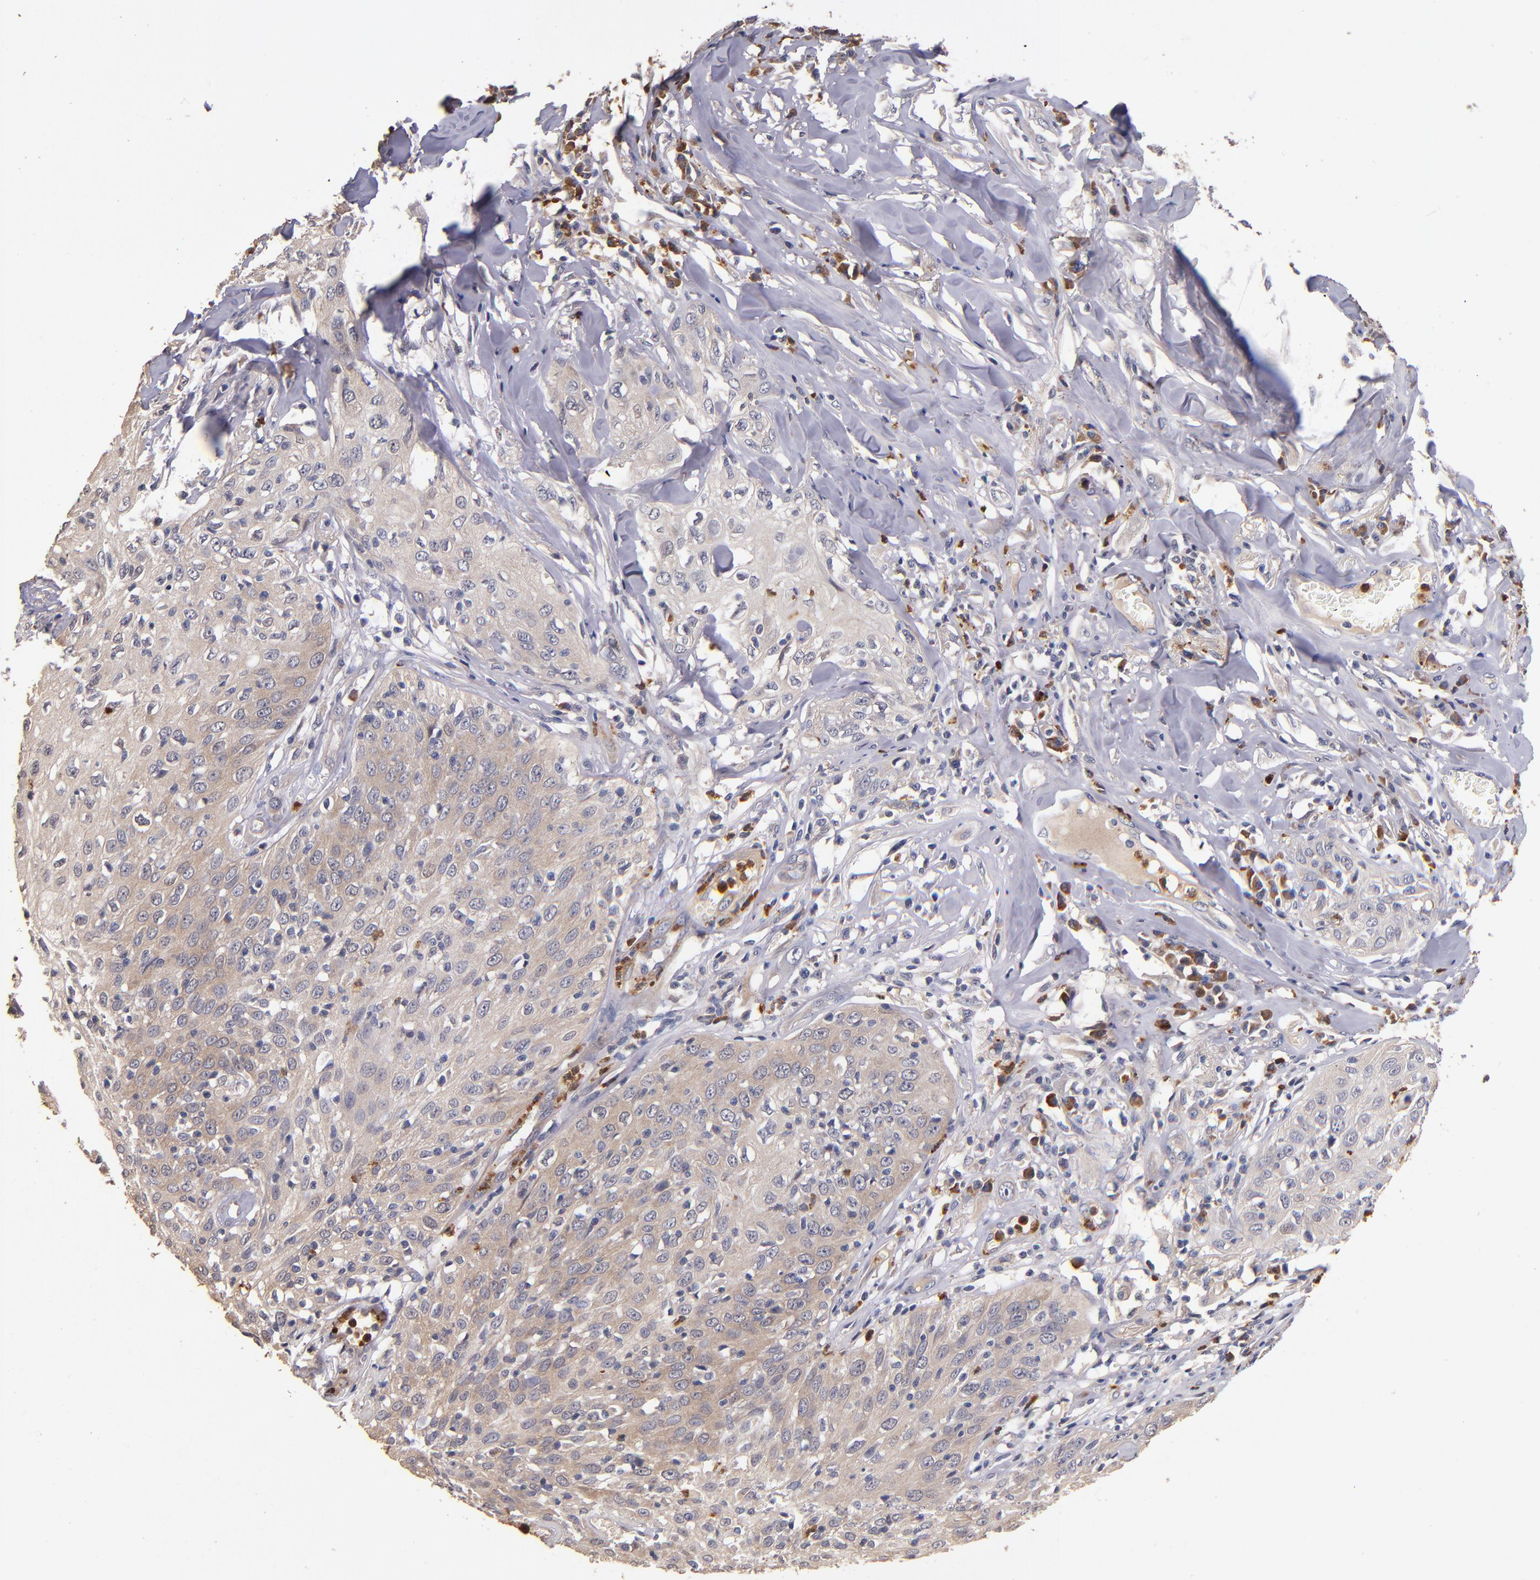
{"staining": {"intensity": "weak", "quantity": ">75%", "location": "cytoplasmic/membranous"}, "tissue": "skin cancer", "cell_type": "Tumor cells", "image_type": "cancer", "snomed": [{"axis": "morphology", "description": "Squamous cell carcinoma, NOS"}, {"axis": "topography", "description": "Skin"}], "caption": "Immunohistochemistry (DAB) staining of skin cancer (squamous cell carcinoma) demonstrates weak cytoplasmic/membranous protein staining in about >75% of tumor cells. The protein of interest is stained brown, and the nuclei are stained in blue (DAB IHC with brightfield microscopy, high magnification).", "gene": "TTLL12", "patient": {"sex": "male", "age": 65}}